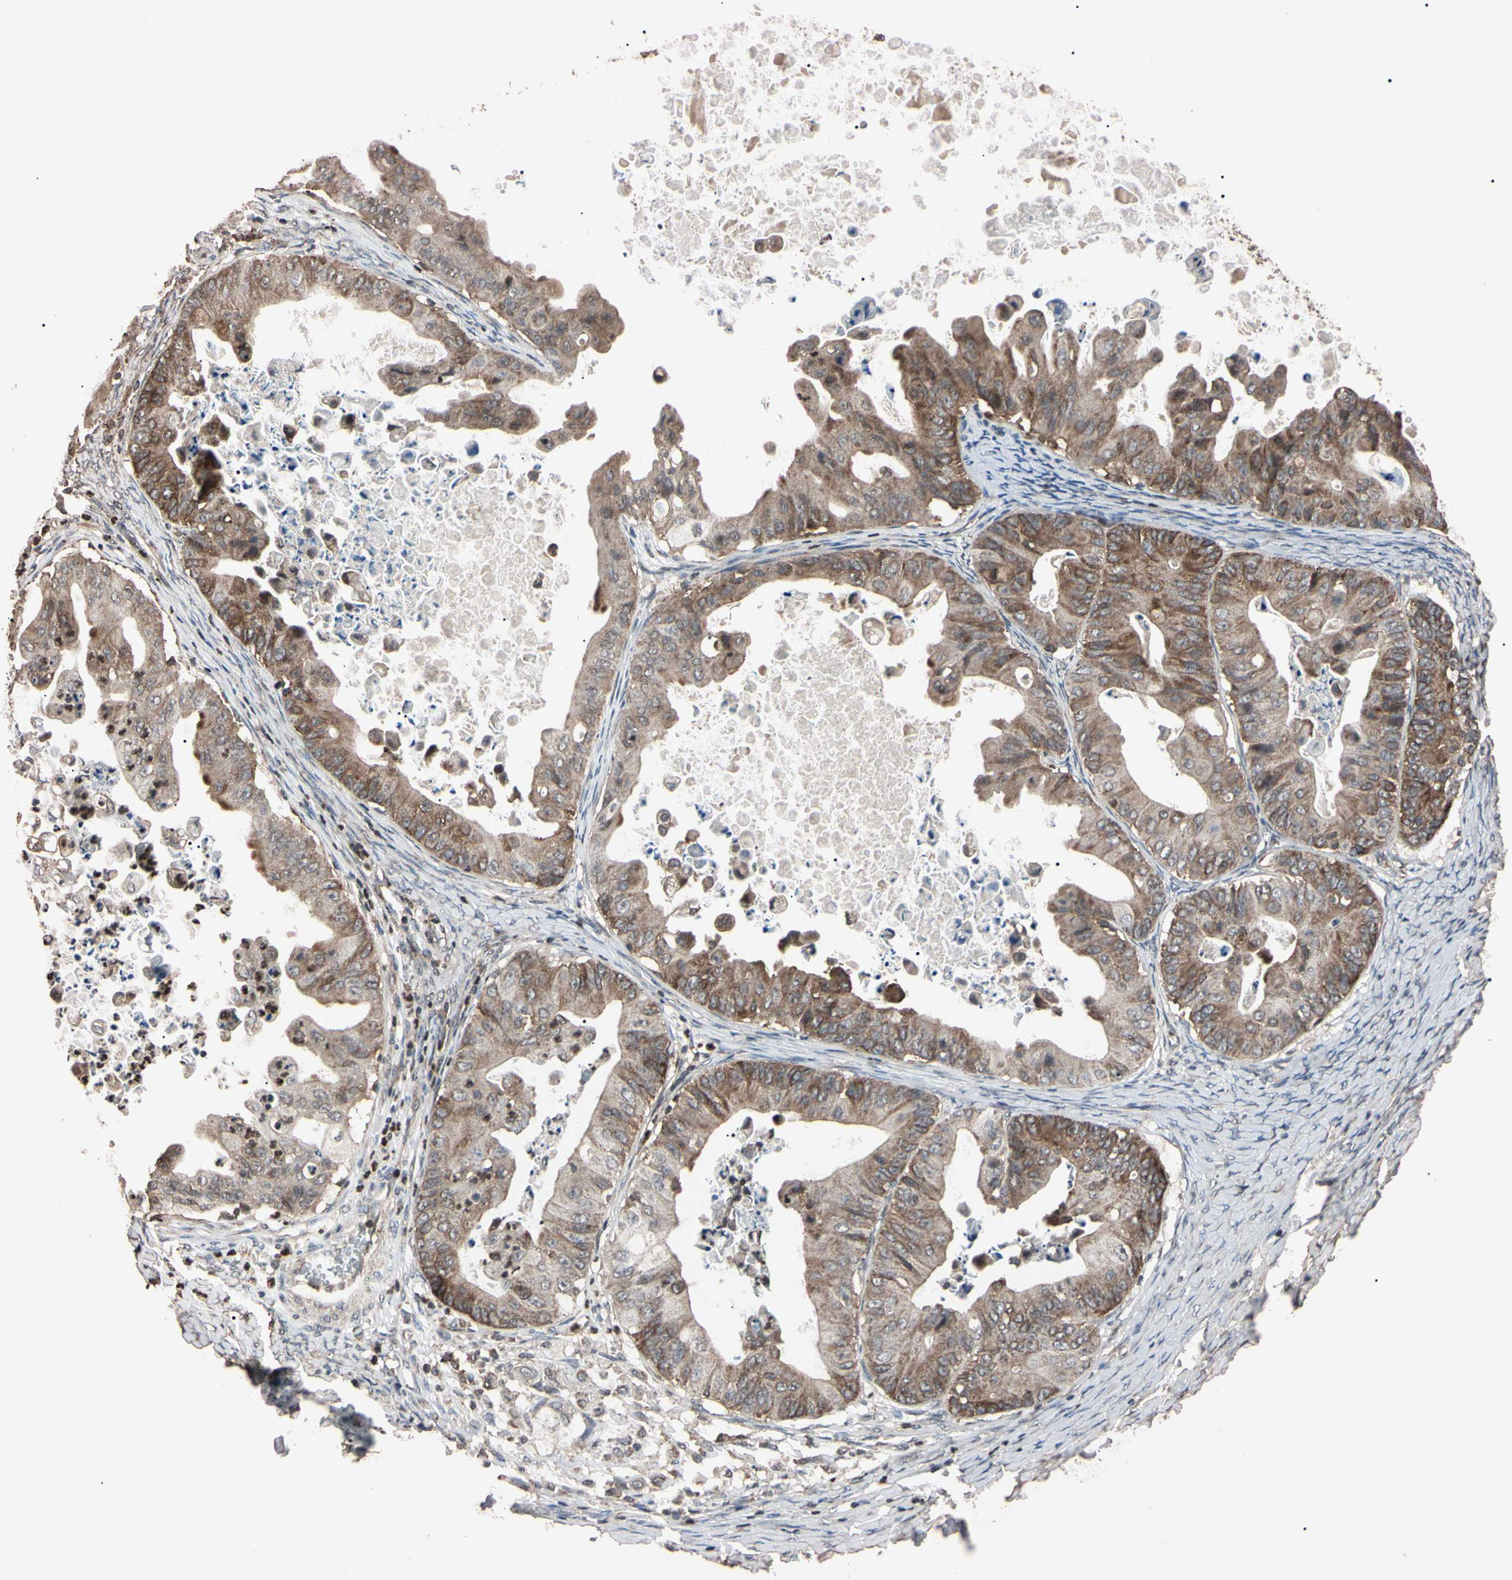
{"staining": {"intensity": "weak", "quantity": ">75%", "location": "cytoplasmic/membranous"}, "tissue": "ovarian cancer", "cell_type": "Tumor cells", "image_type": "cancer", "snomed": [{"axis": "morphology", "description": "Cystadenocarcinoma, mucinous, NOS"}, {"axis": "topography", "description": "Ovary"}], "caption": "Ovarian mucinous cystadenocarcinoma stained for a protein (brown) demonstrates weak cytoplasmic/membranous positive positivity in about >75% of tumor cells.", "gene": "TNFRSF1A", "patient": {"sex": "female", "age": 37}}